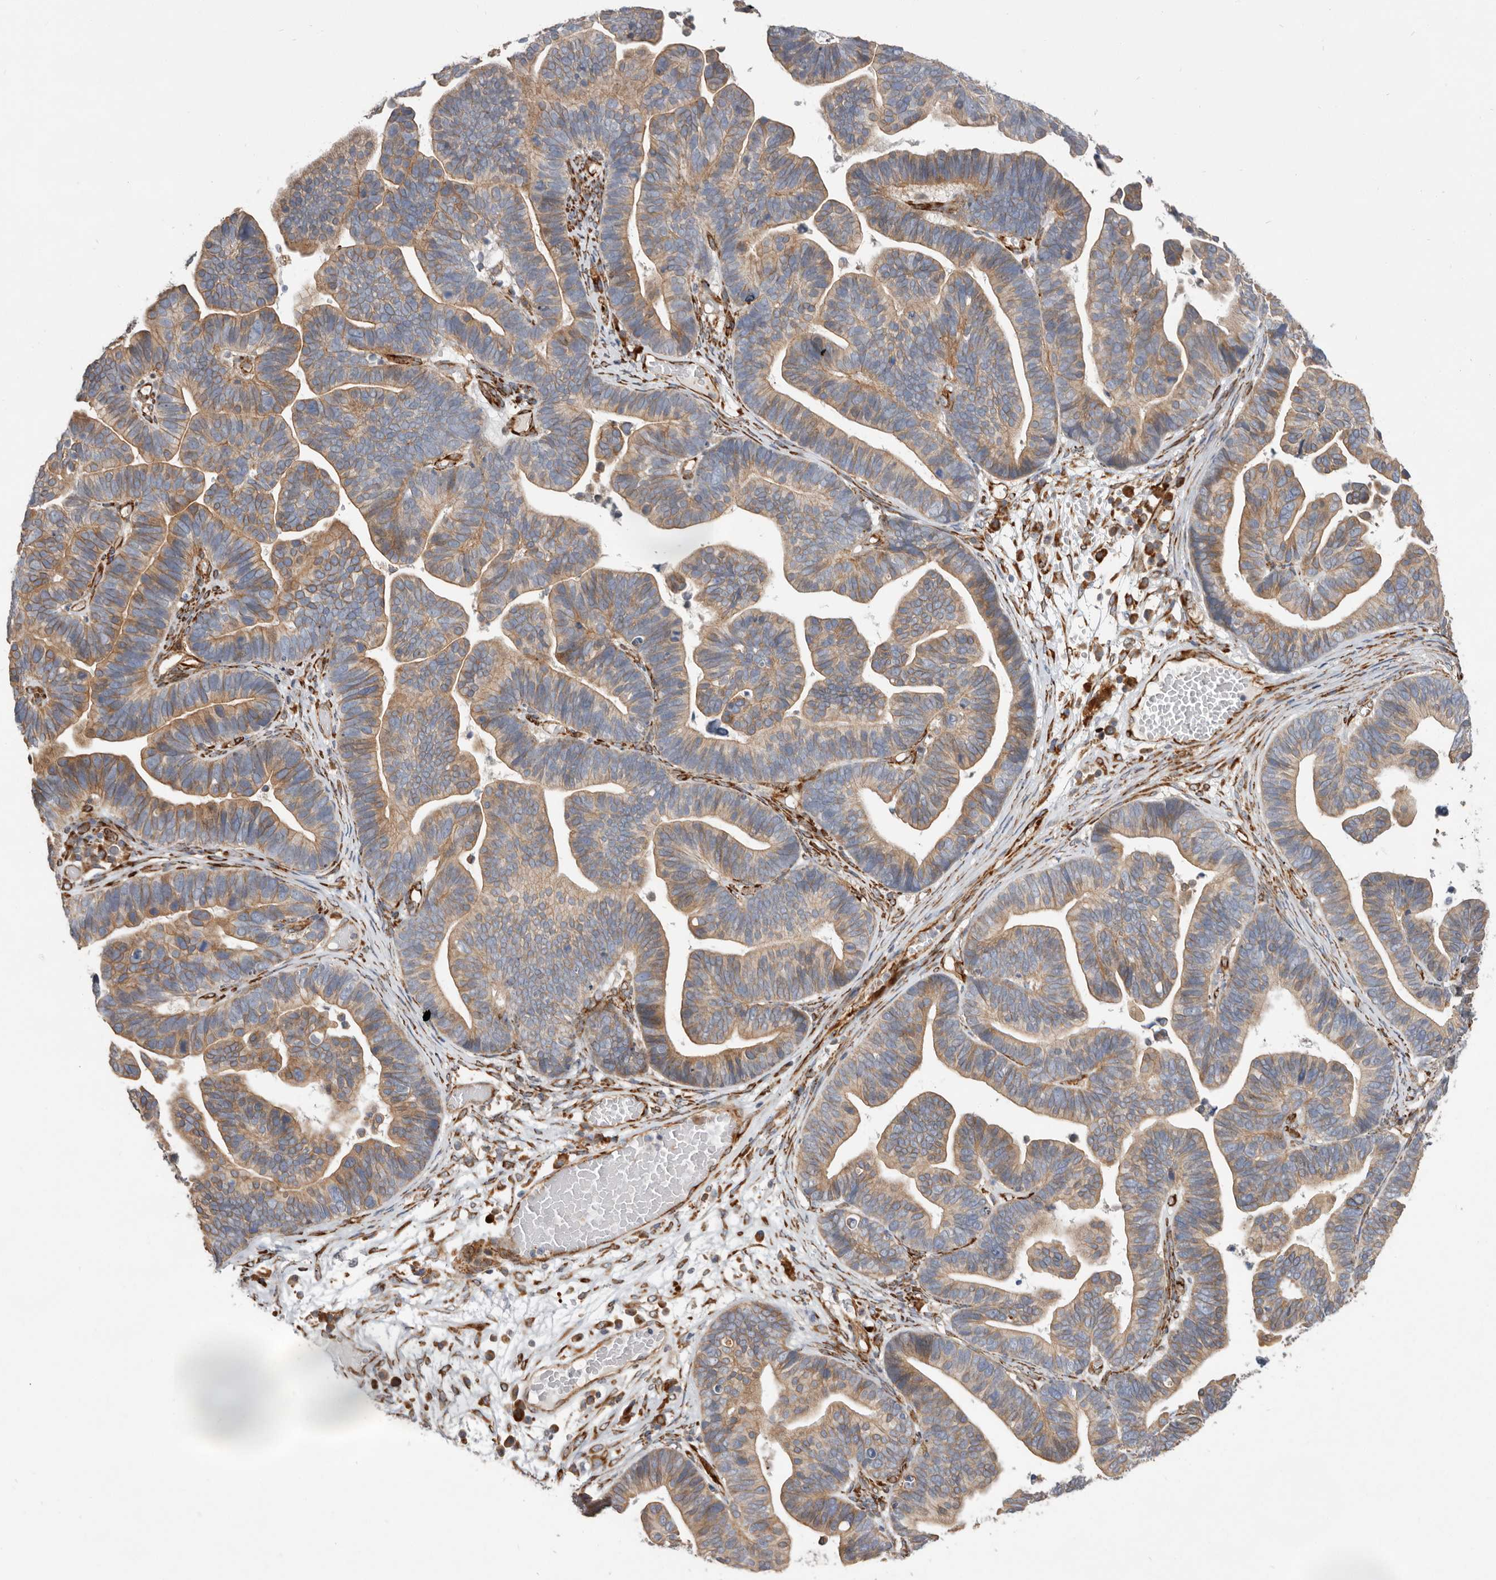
{"staining": {"intensity": "moderate", "quantity": ">75%", "location": "cytoplasmic/membranous"}, "tissue": "ovarian cancer", "cell_type": "Tumor cells", "image_type": "cancer", "snomed": [{"axis": "morphology", "description": "Cystadenocarcinoma, serous, NOS"}, {"axis": "topography", "description": "Ovary"}], "caption": "This is a photomicrograph of immunohistochemistry staining of ovarian serous cystadenocarcinoma, which shows moderate expression in the cytoplasmic/membranous of tumor cells.", "gene": "WDTC1", "patient": {"sex": "female", "age": 56}}